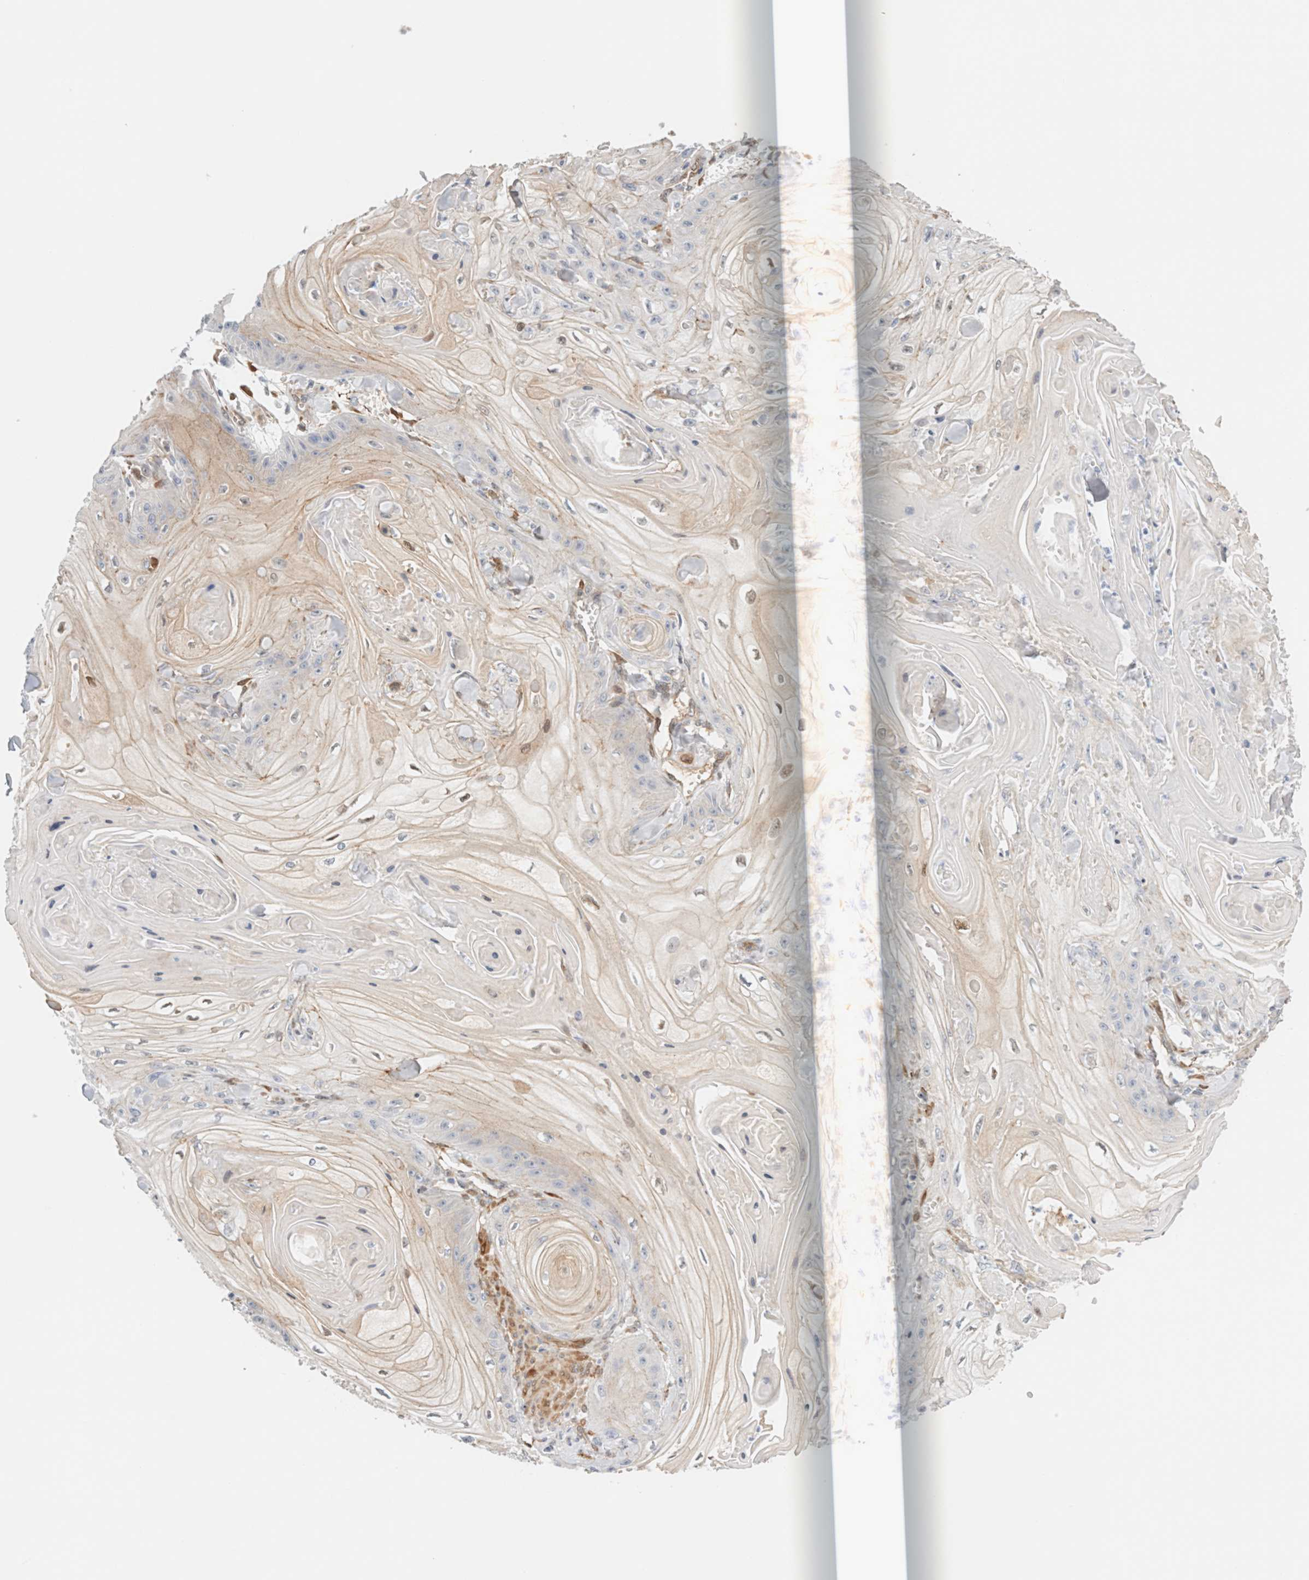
{"staining": {"intensity": "weak", "quantity": "<25%", "location": "cytoplasmic/membranous"}, "tissue": "skin cancer", "cell_type": "Tumor cells", "image_type": "cancer", "snomed": [{"axis": "morphology", "description": "Squamous cell carcinoma, NOS"}, {"axis": "topography", "description": "Skin"}], "caption": "High magnification brightfield microscopy of skin squamous cell carcinoma stained with DAB (3,3'-diaminobenzidine) (brown) and counterstained with hematoxylin (blue): tumor cells show no significant positivity.", "gene": "LMCD1", "patient": {"sex": "male", "age": 74}}